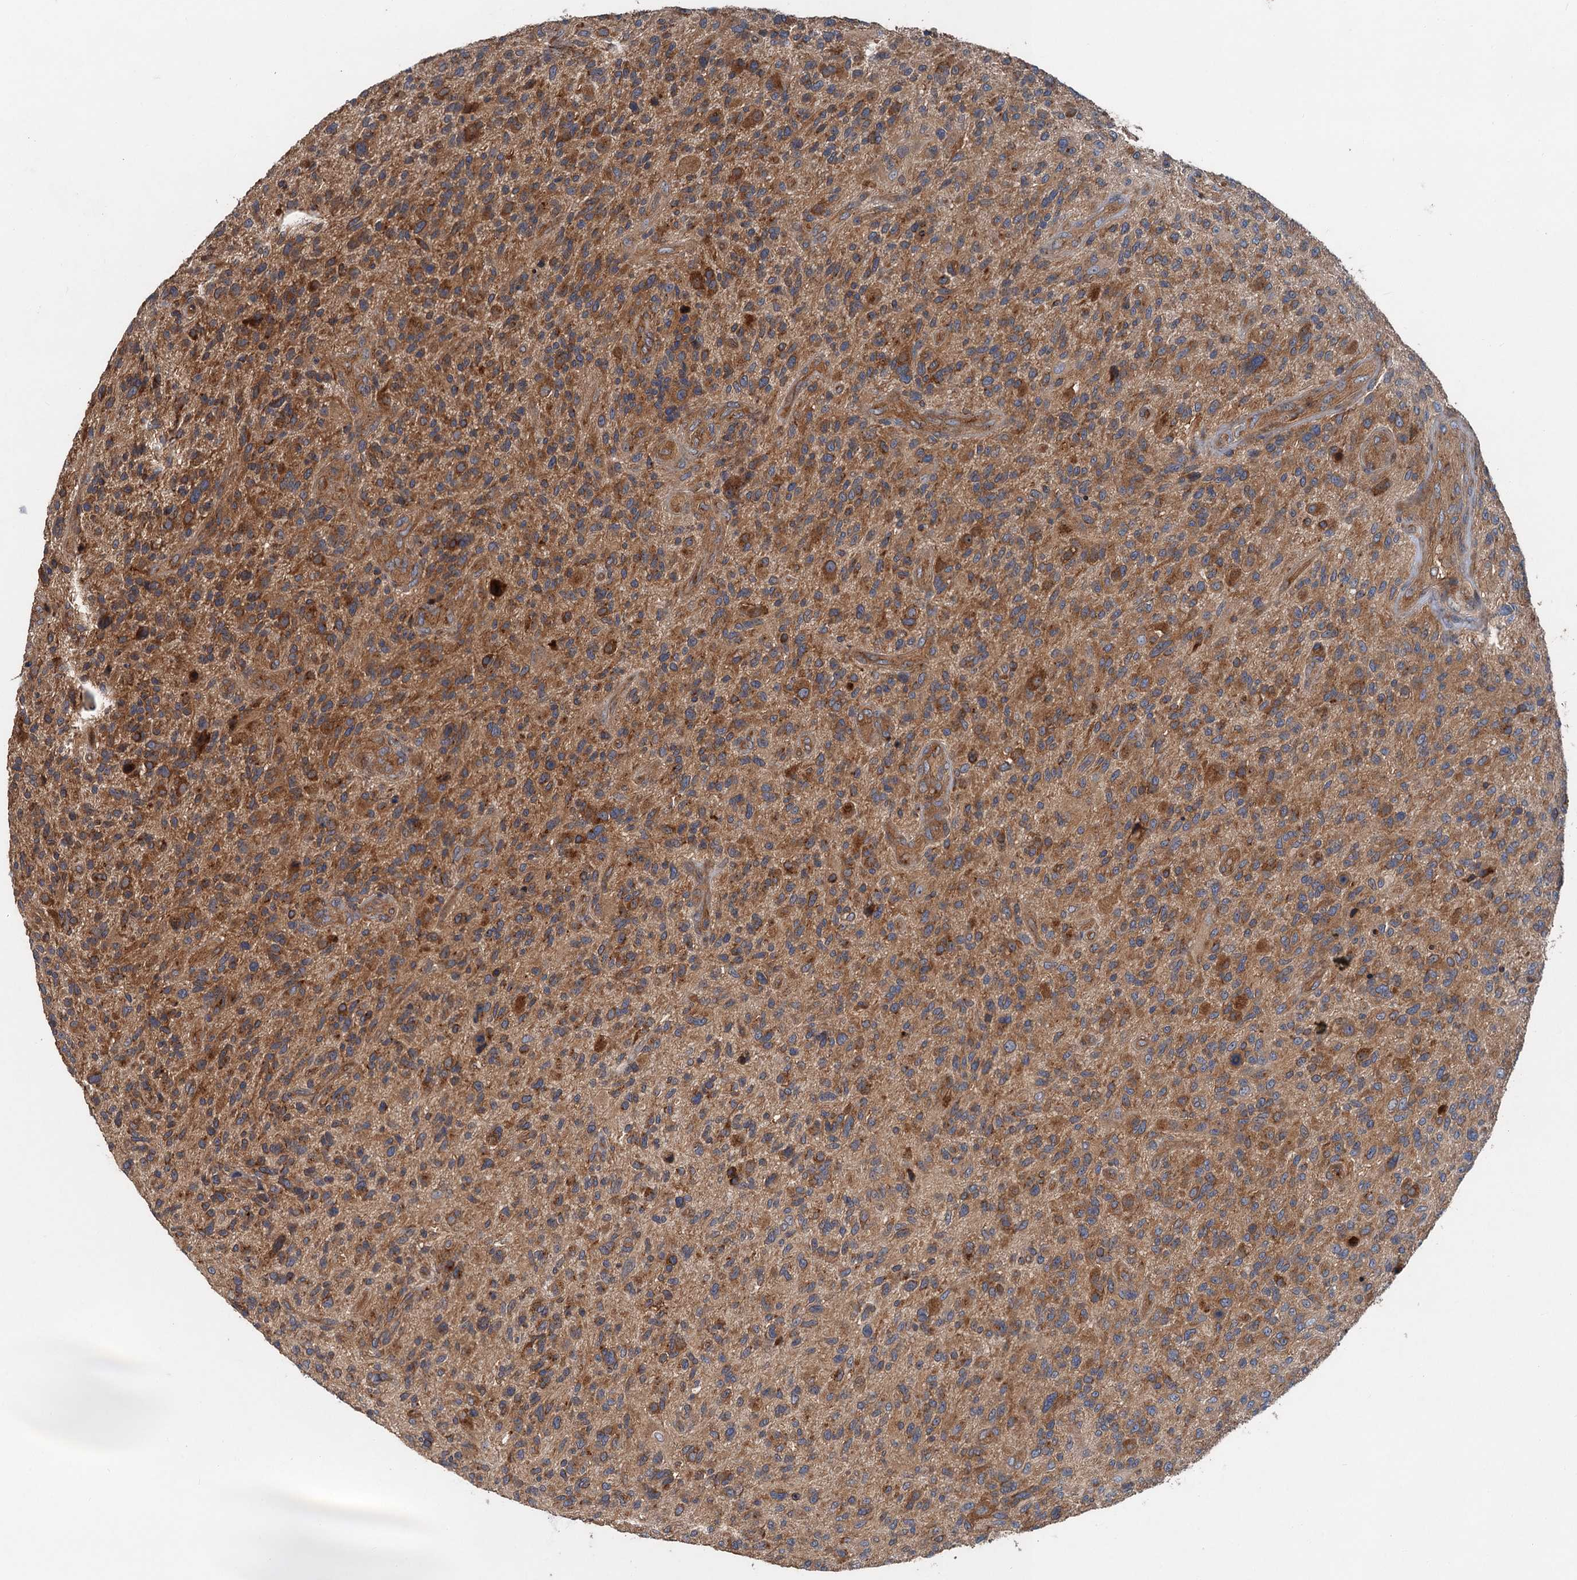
{"staining": {"intensity": "moderate", "quantity": "25%-75%", "location": "cytoplasmic/membranous"}, "tissue": "glioma", "cell_type": "Tumor cells", "image_type": "cancer", "snomed": [{"axis": "morphology", "description": "Glioma, malignant, High grade"}, {"axis": "topography", "description": "Brain"}], "caption": "A photomicrograph of human glioma stained for a protein displays moderate cytoplasmic/membranous brown staining in tumor cells. (Brightfield microscopy of DAB IHC at high magnification).", "gene": "COG3", "patient": {"sex": "male", "age": 47}}